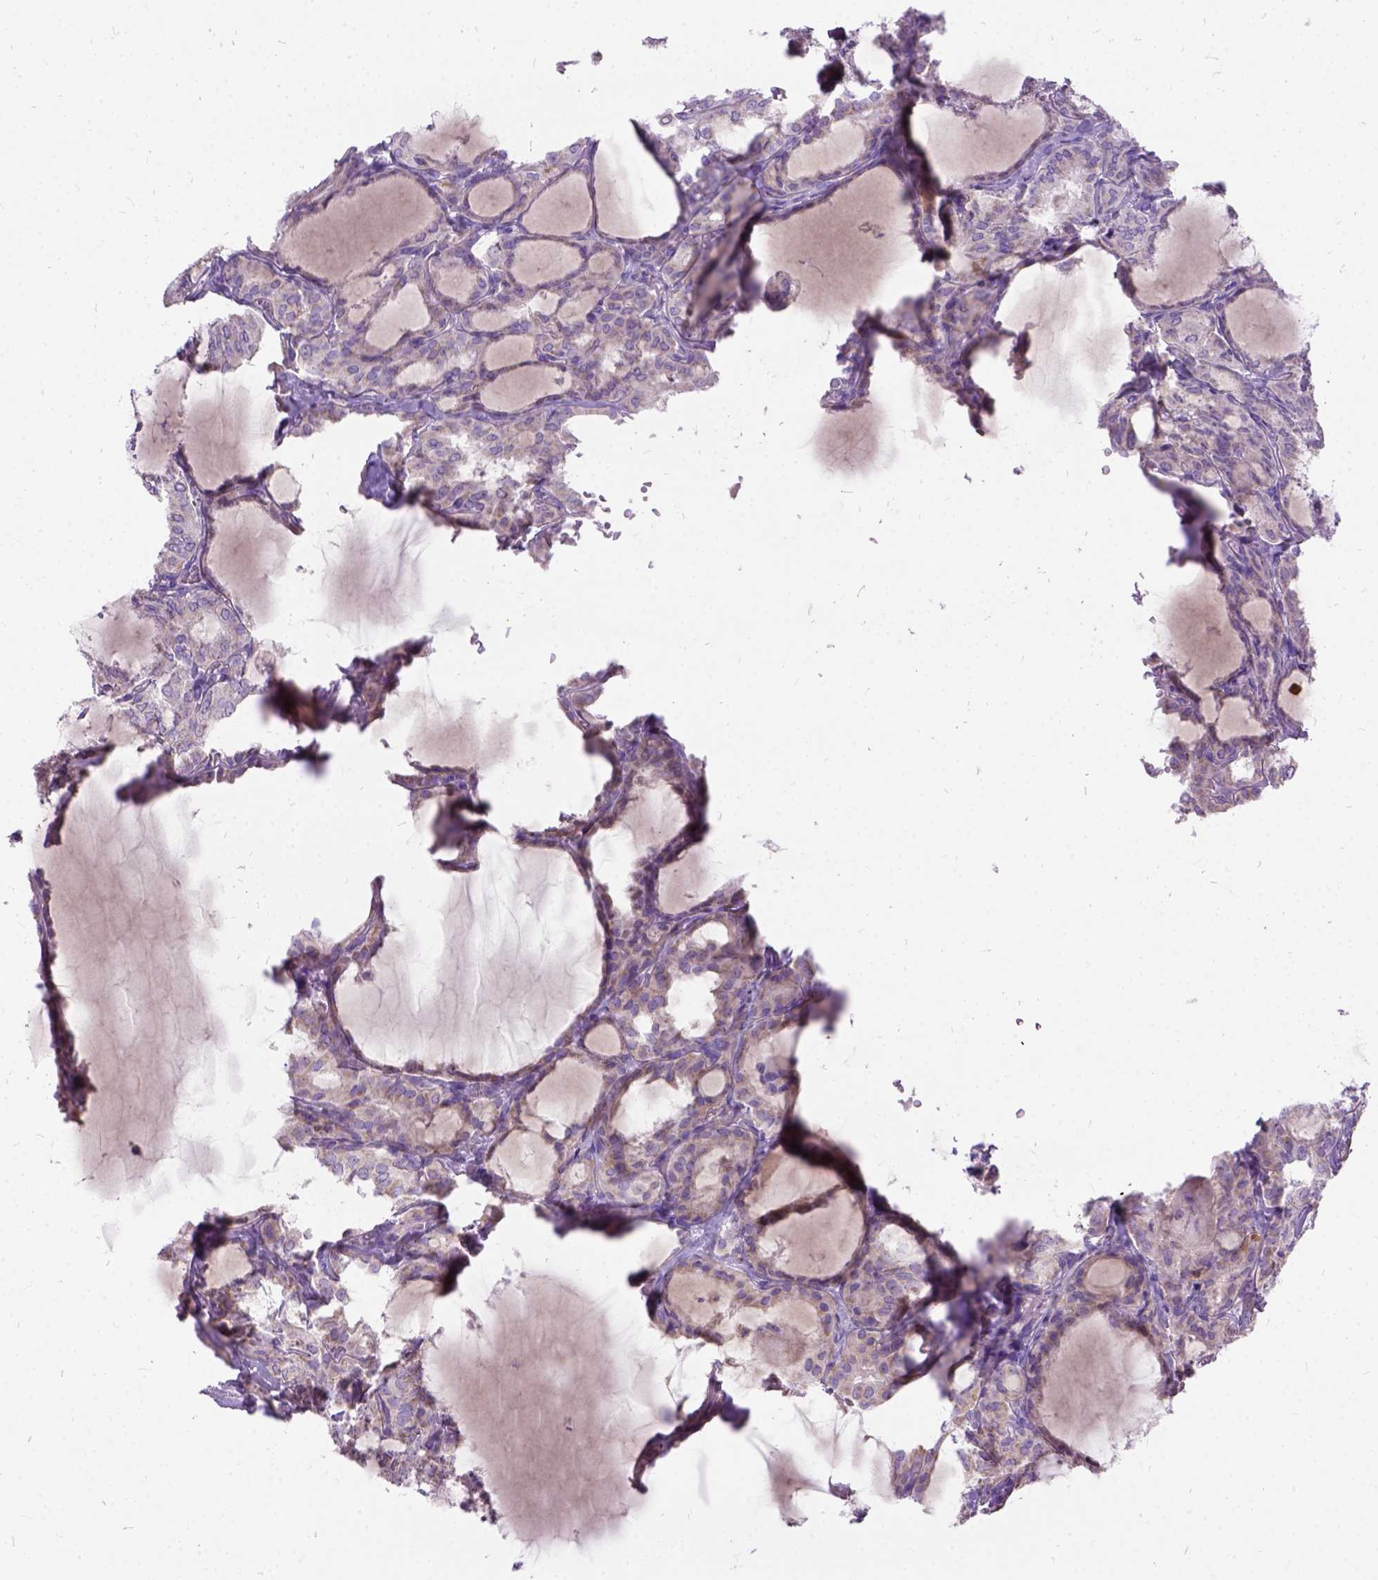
{"staining": {"intensity": "weak", "quantity": "25%-75%", "location": "cytoplasmic/membranous"}, "tissue": "thyroid cancer", "cell_type": "Tumor cells", "image_type": "cancer", "snomed": [{"axis": "morphology", "description": "Papillary adenocarcinoma, NOS"}, {"axis": "topography", "description": "Thyroid gland"}], "caption": "IHC (DAB (3,3'-diaminobenzidine)) staining of human thyroid cancer demonstrates weak cytoplasmic/membranous protein positivity in approximately 25%-75% of tumor cells. (Brightfield microscopy of DAB IHC at high magnification).", "gene": "CTAG2", "patient": {"sex": "male", "age": 20}}